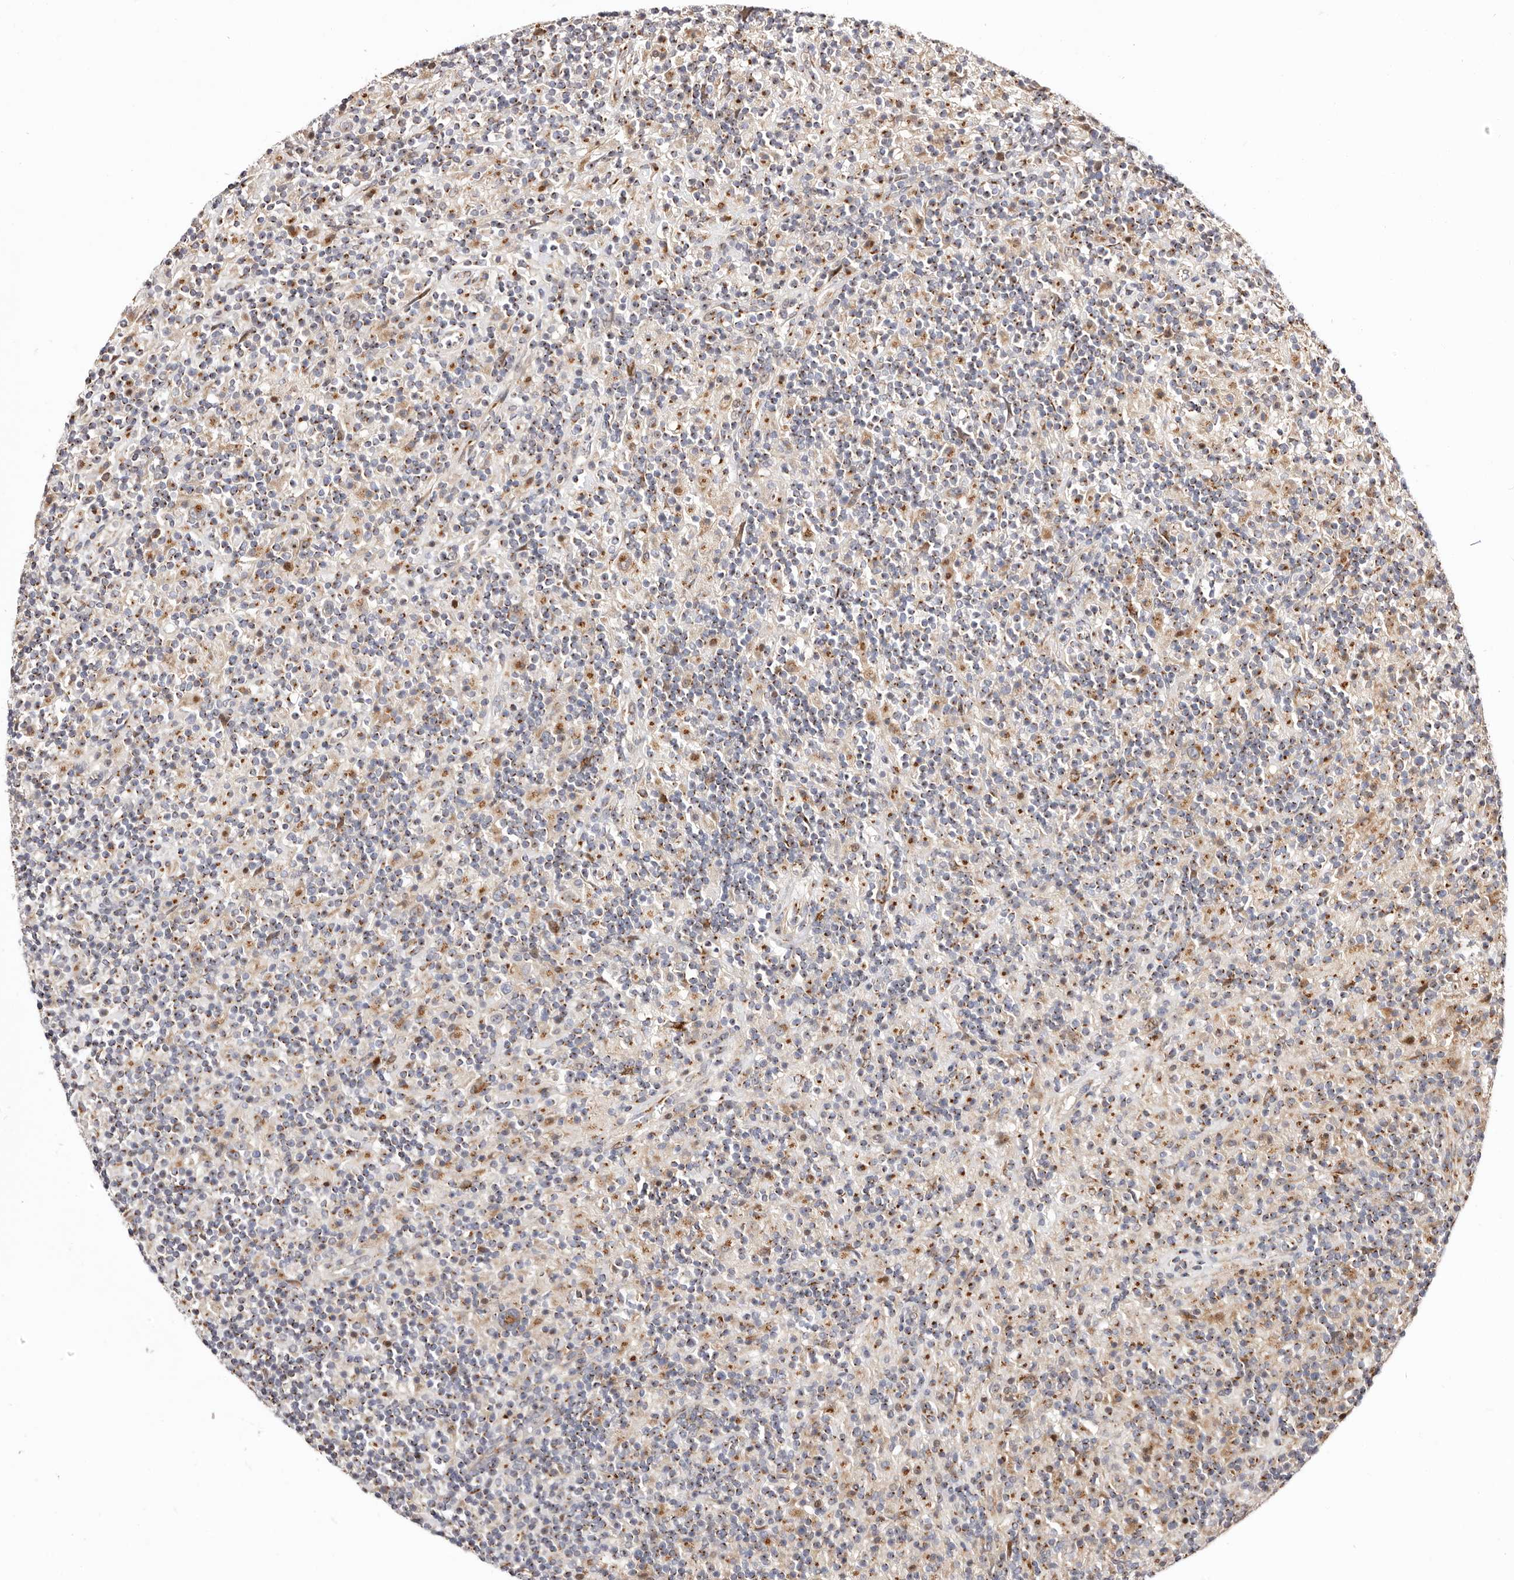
{"staining": {"intensity": "moderate", "quantity": "25%-75%", "location": "cytoplasmic/membranous"}, "tissue": "lymphoma", "cell_type": "Tumor cells", "image_type": "cancer", "snomed": [{"axis": "morphology", "description": "Hodgkin's disease, NOS"}, {"axis": "topography", "description": "Lymph node"}], "caption": "A brown stain labels moderate cytoplasmic/membranous positivity of a protein in lymphoma tumor cells.", "gene": "MAPK6", "patient": {"sex": "male", "age": 70}}